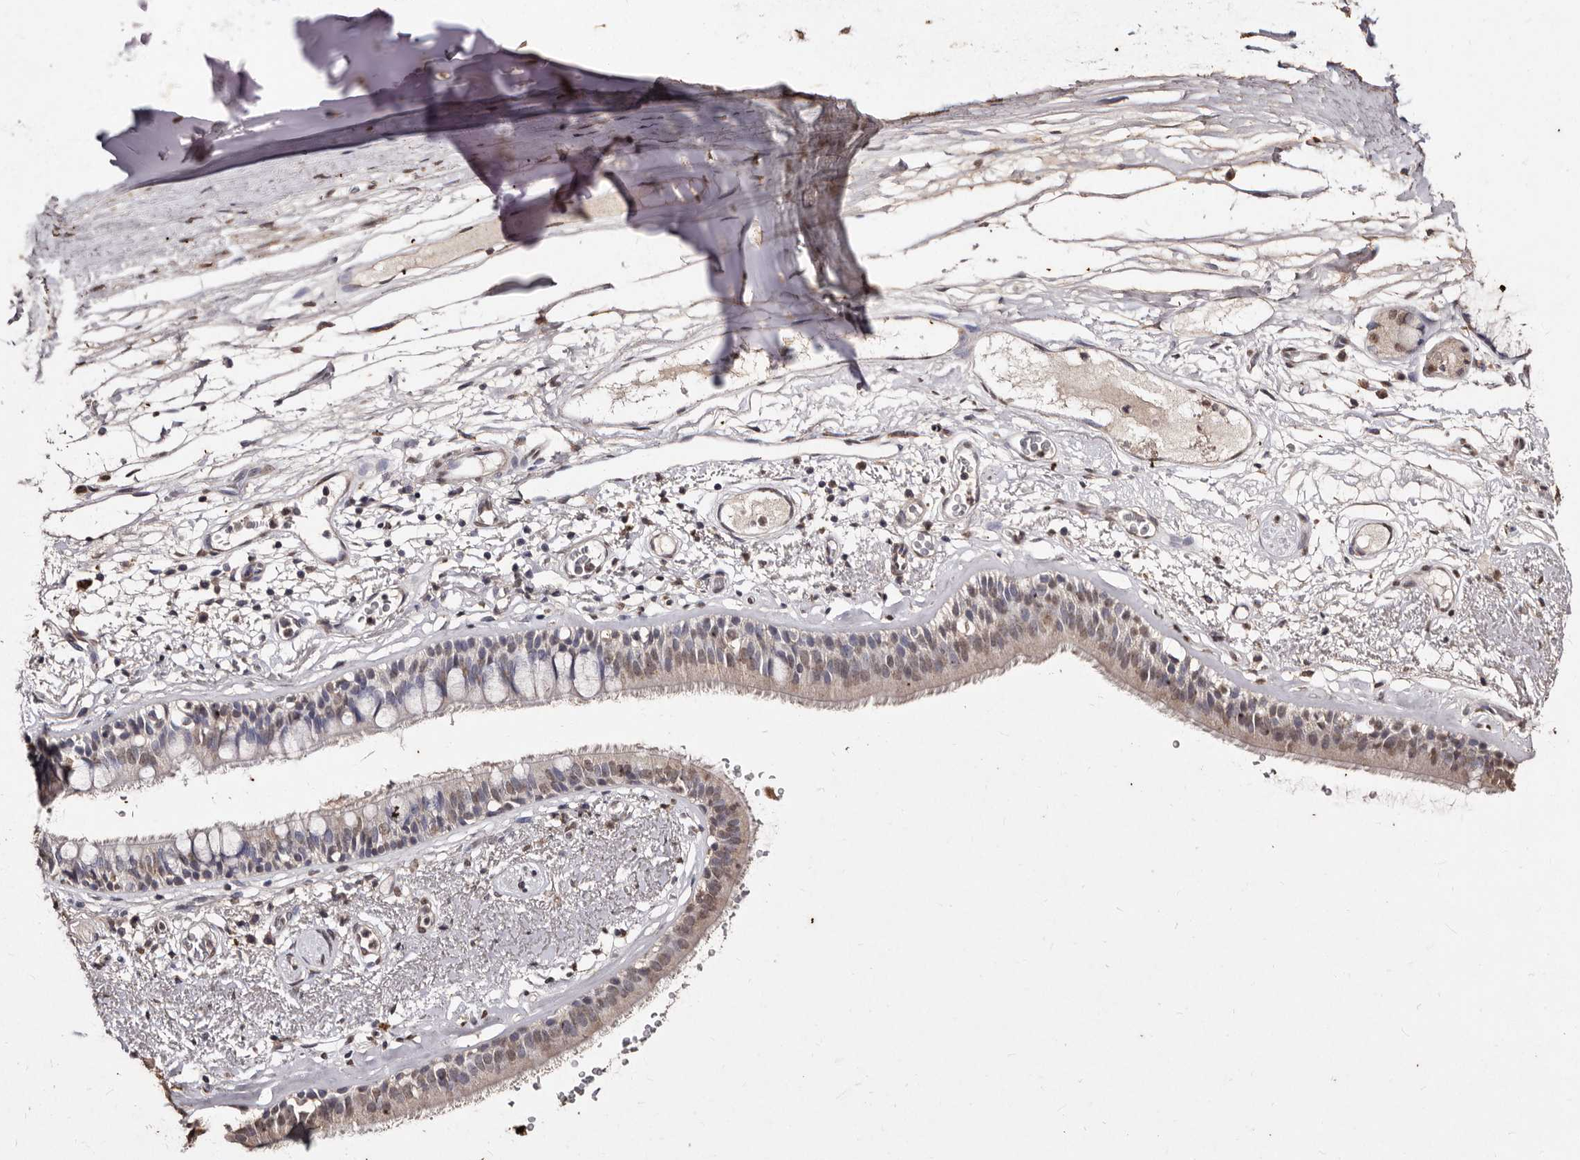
{"staining": {"intensity": "moderate", "quantity": ">75%", "location": "nuclear"}, "tissue": "adipose tissue", "cell_type": "Adipocytes", "image_type": "normal", "snomed": [{"axis": "morphology", "description": "Normal tissue, NOS"}, {"axis": "topography", "description": "Cartilage tissue"}], "caption": "A brown stain shows moderate nuclear positivity of a protein in adipocytes of unremarkable human adipose tissue. The staining was performed using DAB, with brown indicating positive protein expression. Nuclei are stained blue with hematoxylin.", "gene": "ERBB4", "patient": {"sex": "female", "age": 63}}